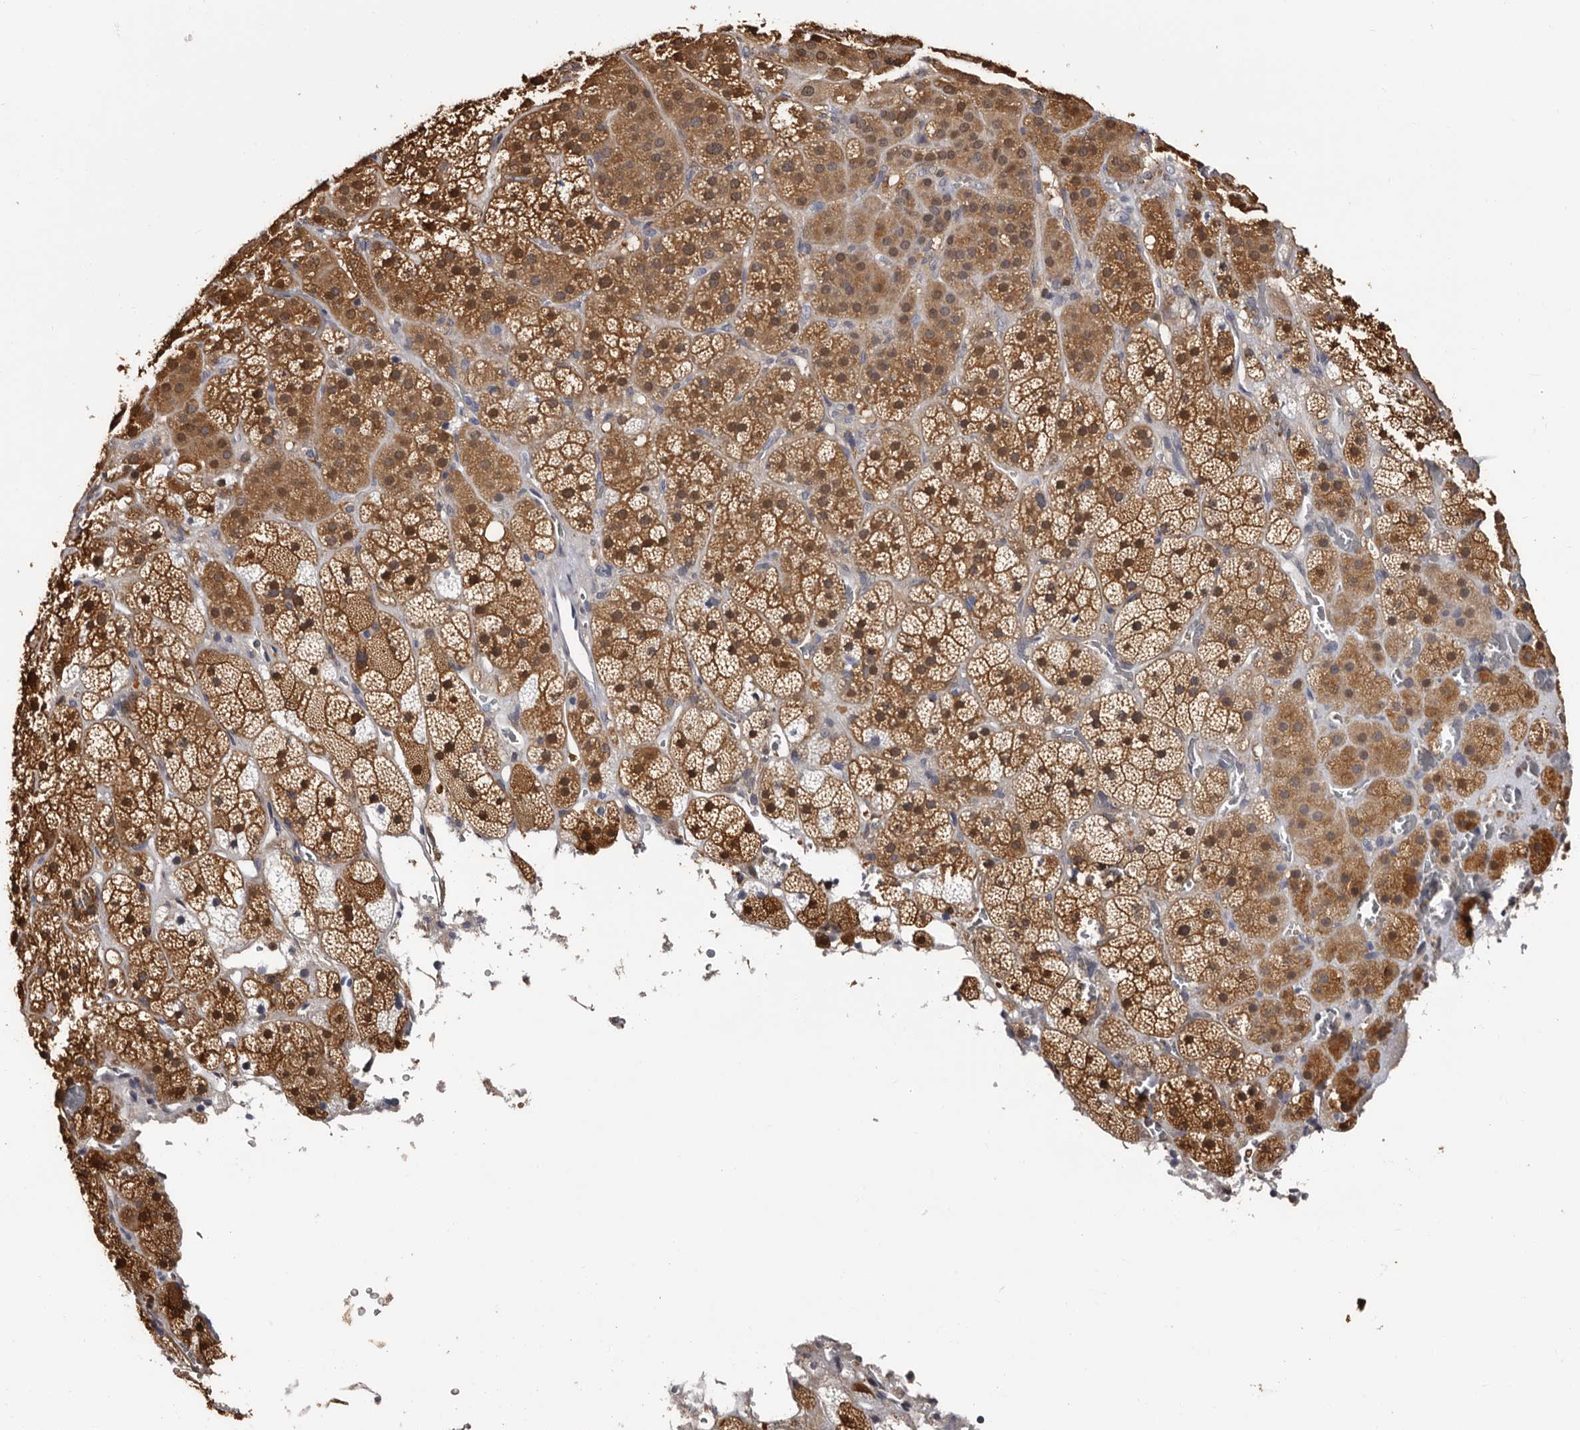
{"staining": {"intensity": "strong", "quantity": ">75%", "location": "cytoplasmic/membranous,nuclear"}, "tissue": "adrenal gland", "cell_type": "Glandular cells", "image_type": "normal", "snomed": [{"axis": "morphology", "description": "Normal tissue, NOS"}, {"axis": "topography", "description": "Adrenal gland"}], "caption": "Brown immunohistochemical staining in benign human adrenal gland reveals strong cytoplasmic/membranous,nuclear staining in about >75% of glandular cells.", "gene": "DNPH1", "patient": {"sex": "male", "age": 57}}